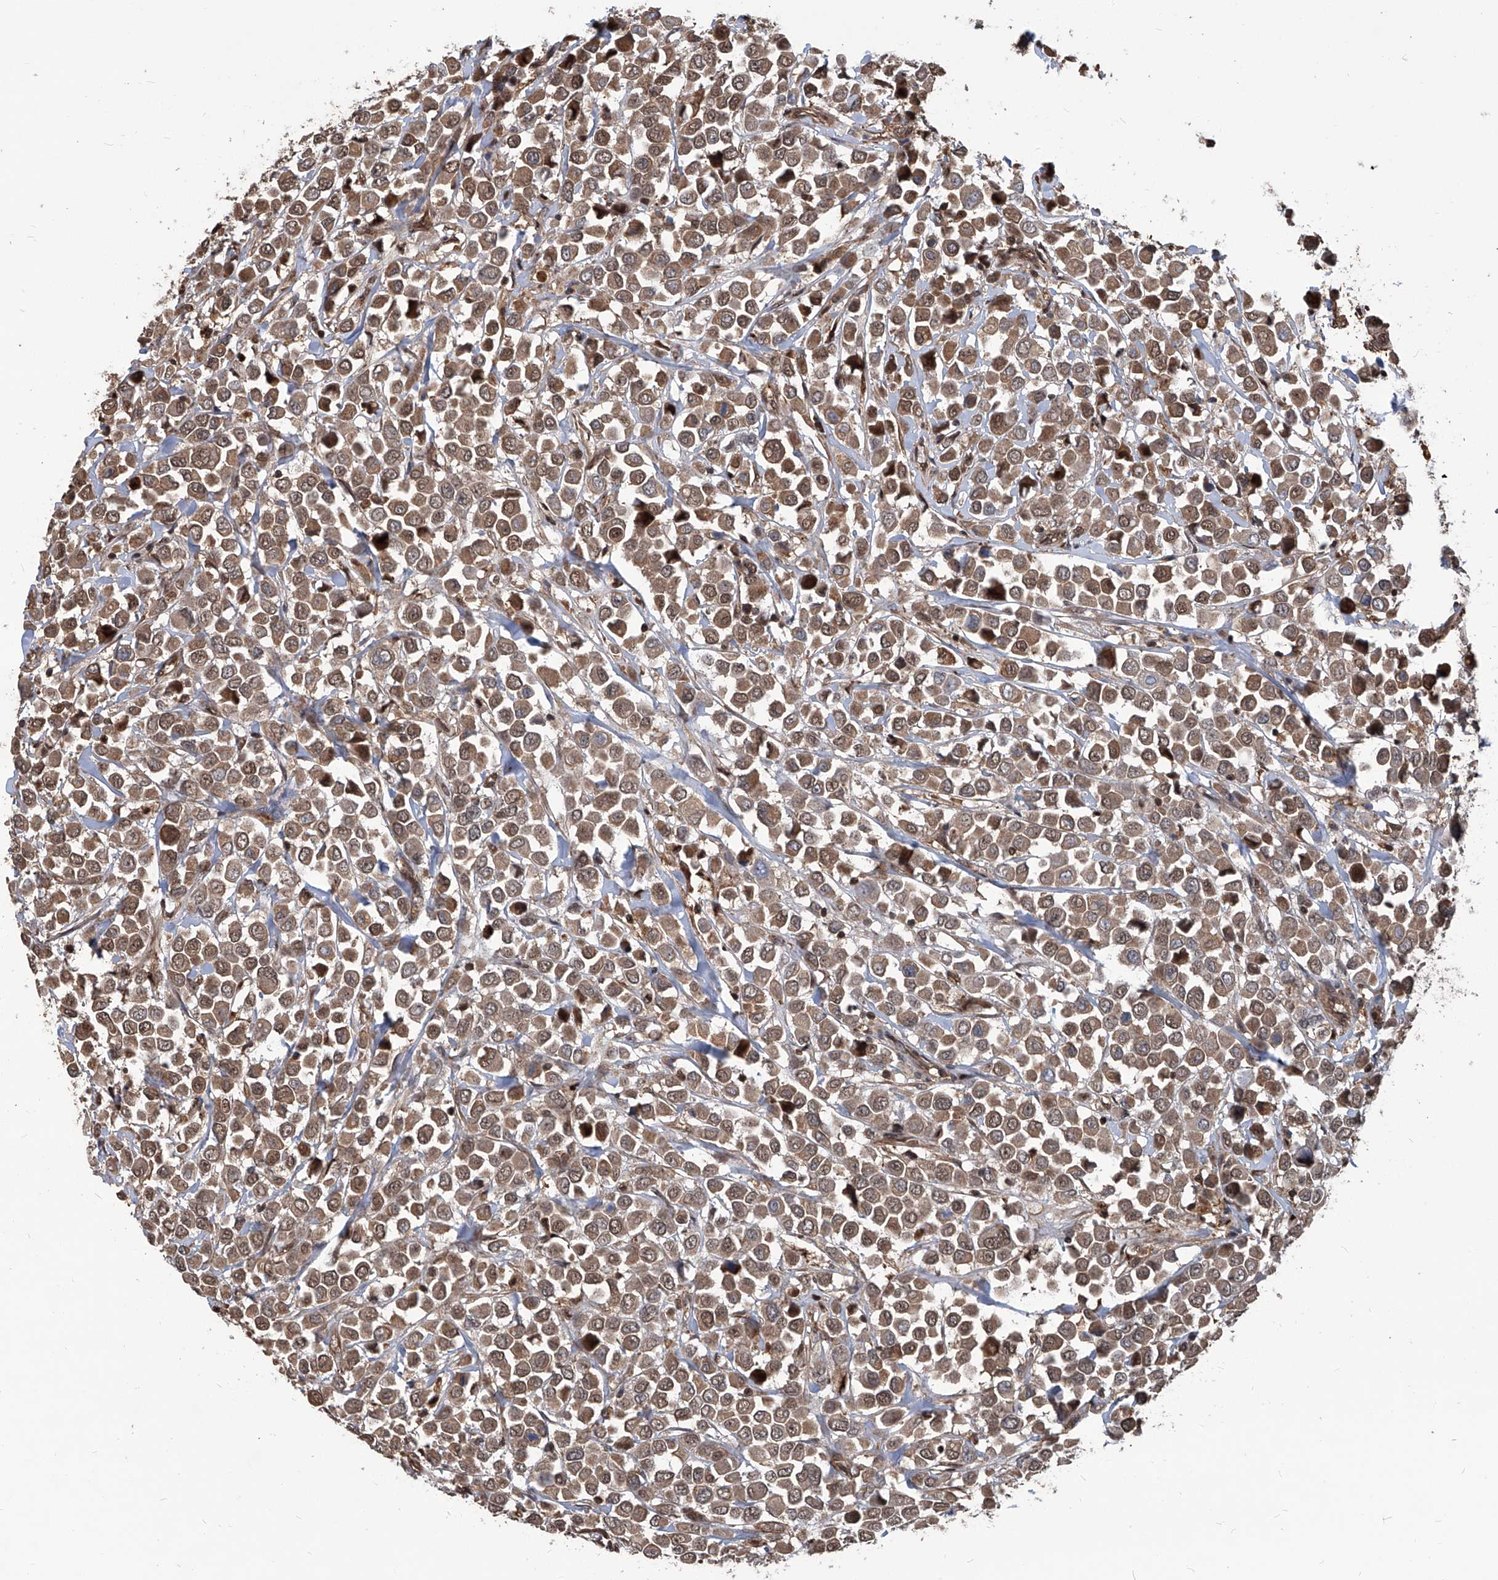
{"staining": {"intensity": "moderate", "quantity": ">75%", "location": "cytoplasmic/membranous,nuclear"}, "tissue": "breast cancer", "cell_type": "Tumor cells", "image_type": "cancer", "snomed": [{"axis": "morphology", "description": "Duct carcinoma"}, {"axis": "topography", "description": "Breast"}], "caption": "Immunohistochemistry staining of intraductal carcinoma (breast), which shows medium levels of moderate cytoplasmic/membranous and nuclear positivity in approximately >75% of tumor cells indicating moderate cytoplasmic/membranous and nuclear protein staining. The staining was performed using DAB (brown) for protein detection and nuclei were counterstained in hematoxylin (blue).", "gene": "PSMB1", "patient": {"sex": "female", "age": 61}}